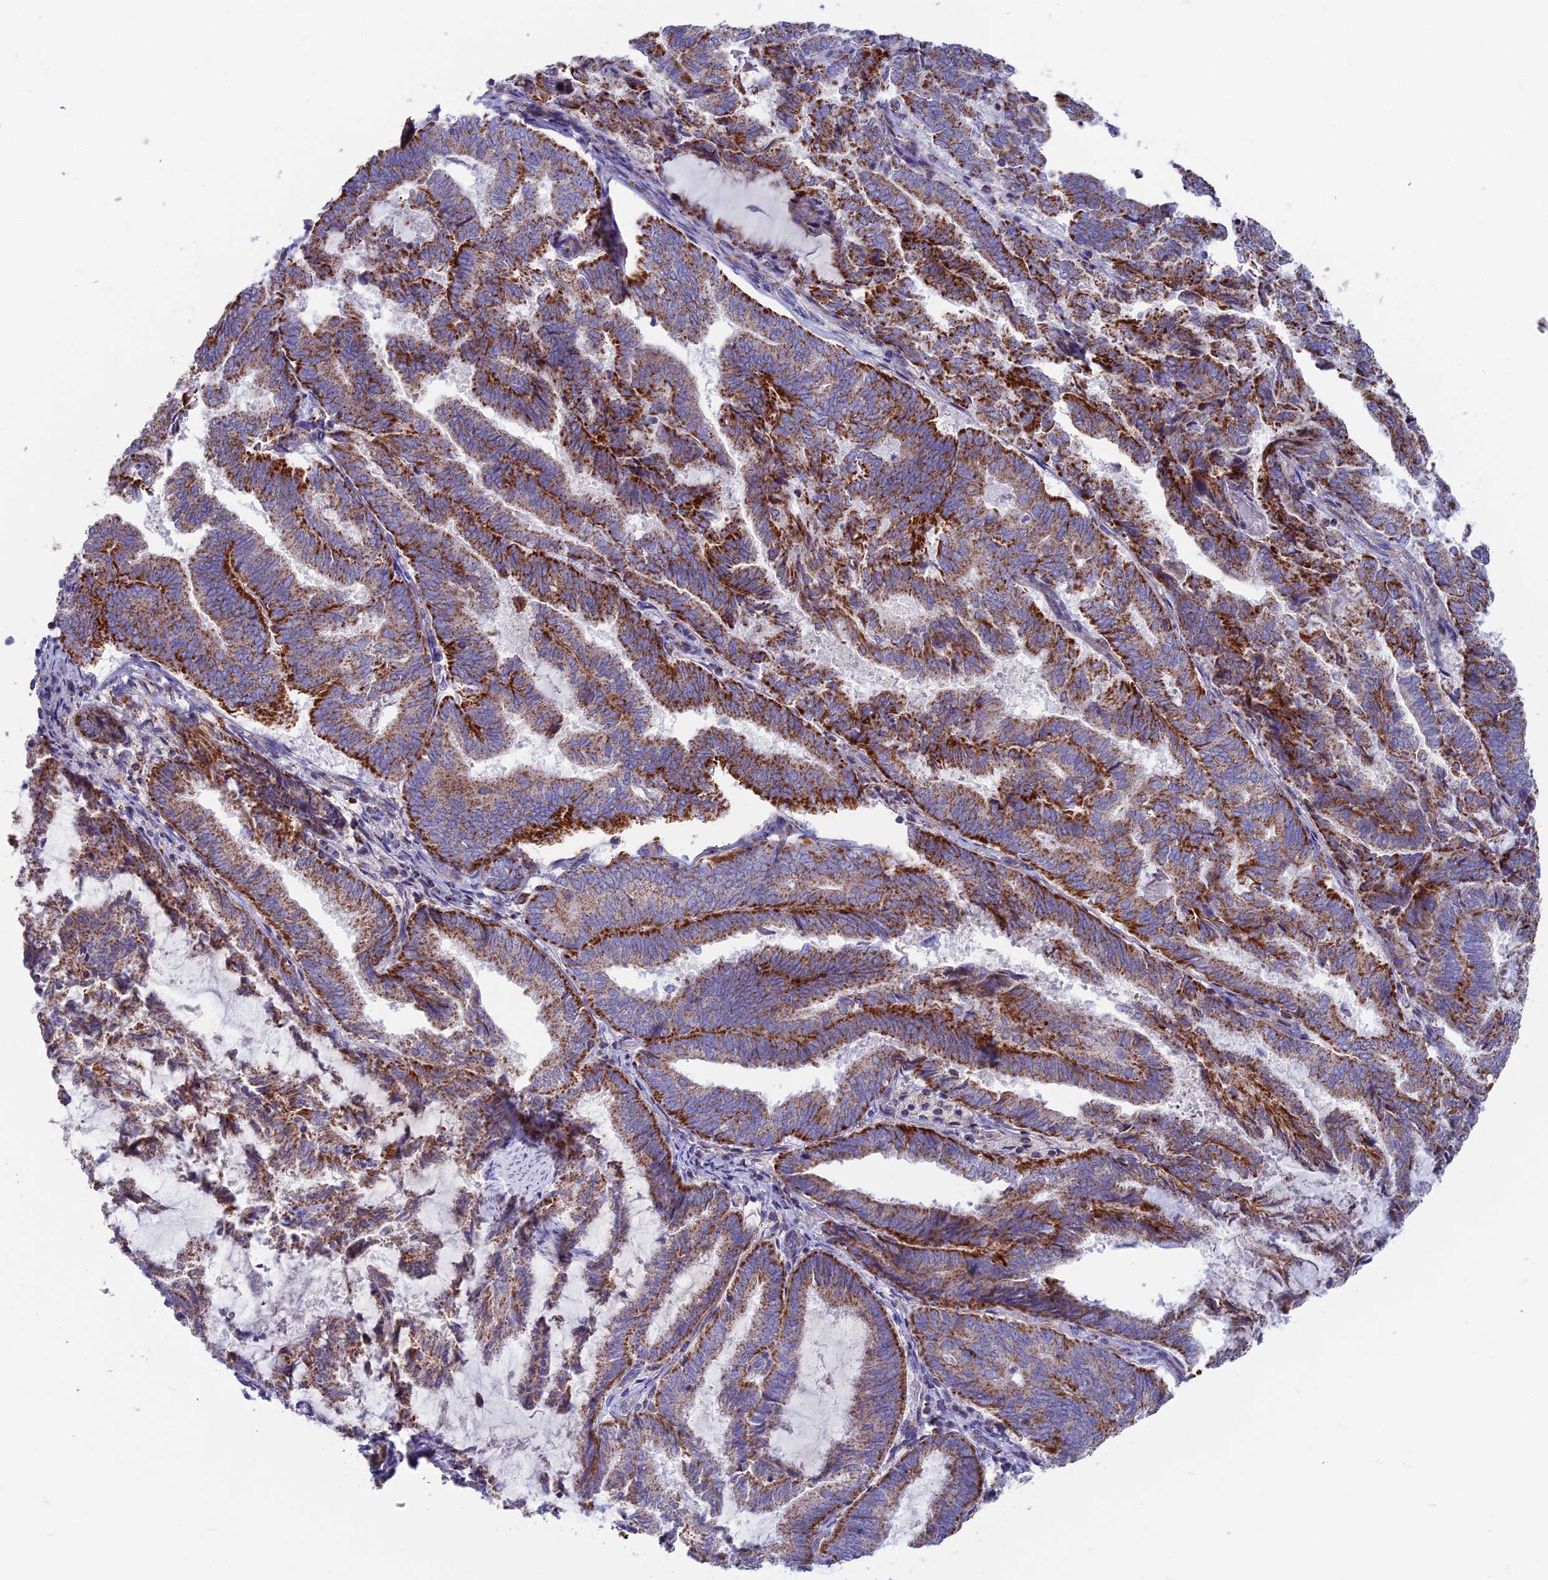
{"staining": {"intensity": "strong", "quantity": ">75%", "location": "cytoplasmic/membranous"}, "tissue": "endometrial cancer", "cell_type": "Tumor cells", "image_type": "cancer", "snomed": [{"axis": "morphology", "description": "Adenocarcinoma, NOS"}, {"axis": "topography", "description": "Endometrium"}], "caption": "A photomicrograph of human endometrial cancer stained for a protein exhibits strong cytoplasmic/membranous brown staining in tumor cells.", "gene": "CS", "patient": {"sex": "female", "age": 80}}